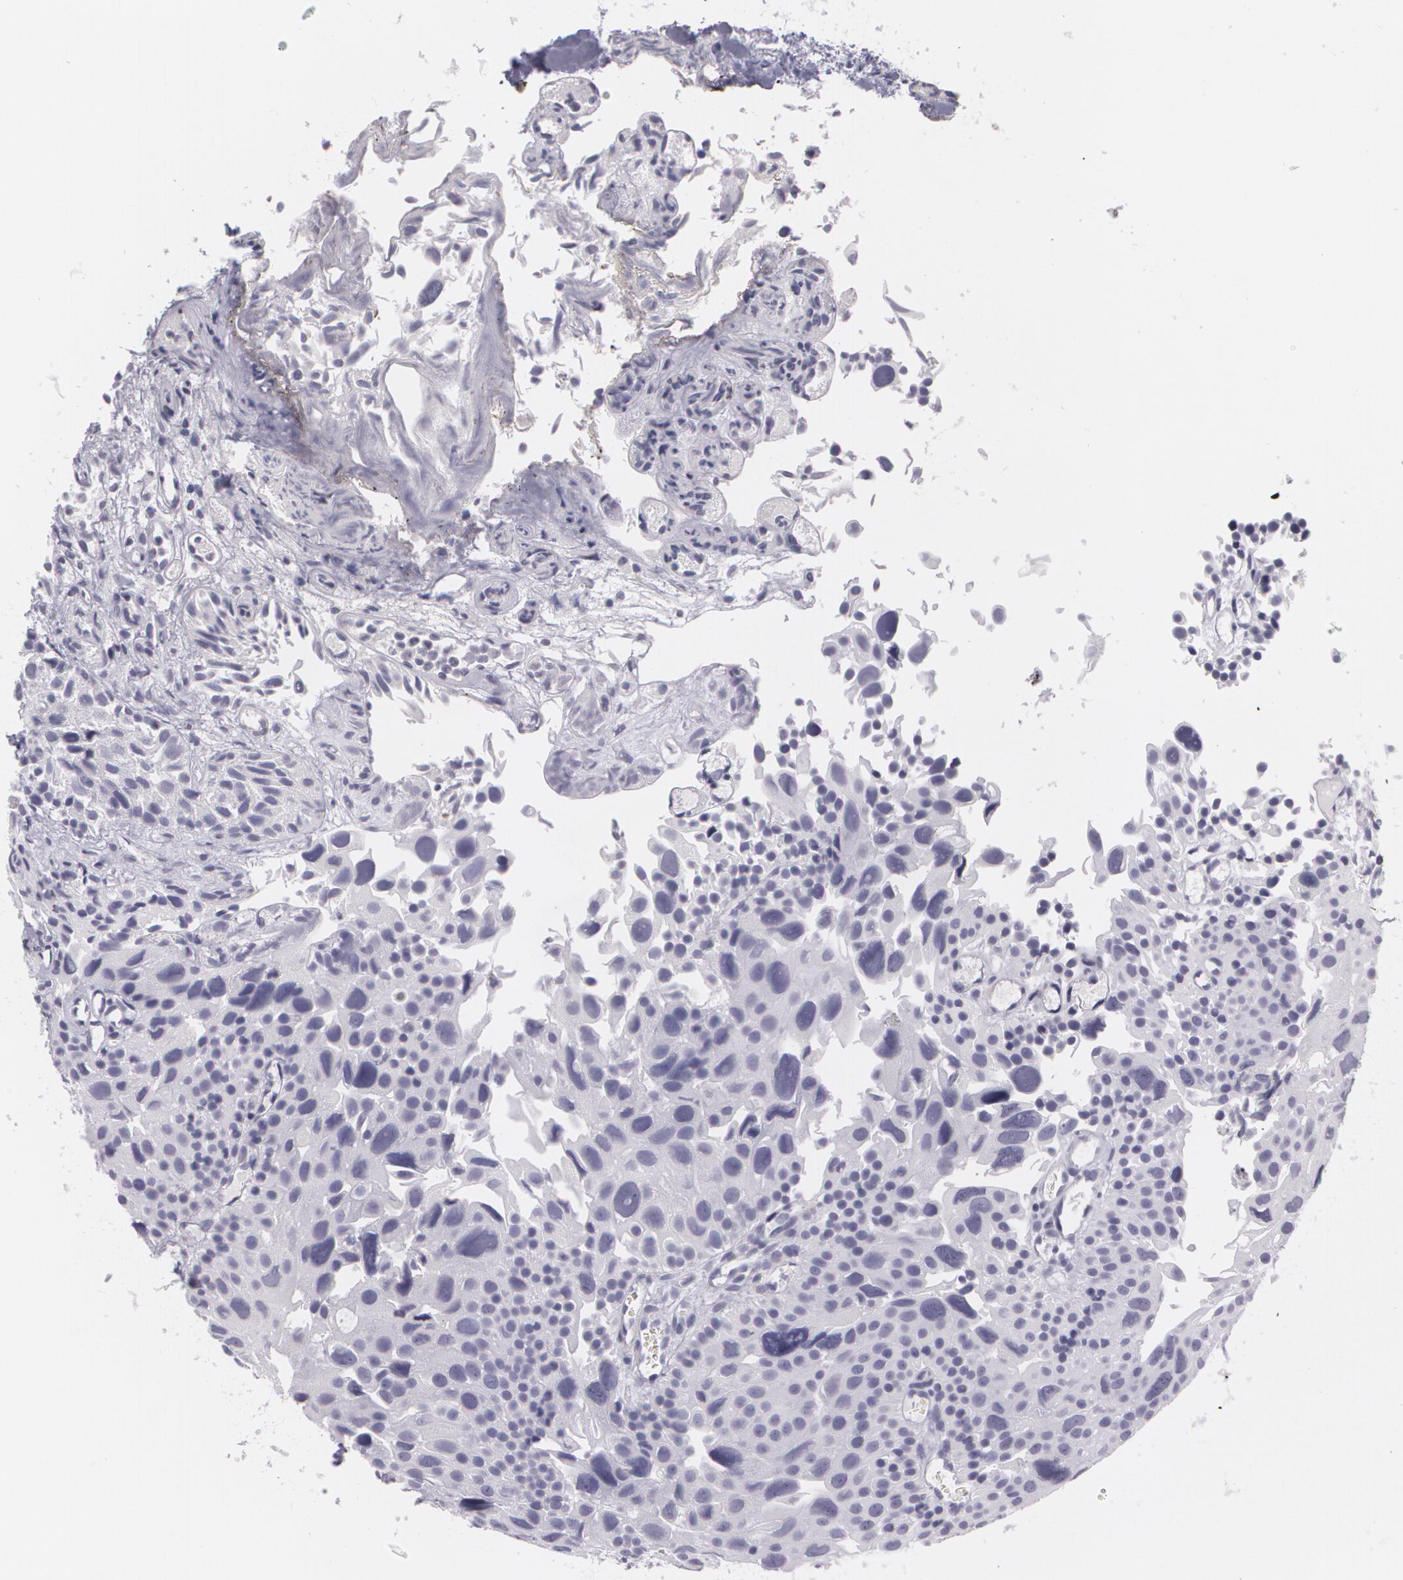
{"staining": {"intensity": "negative", "quantity": "none", "location": "none"}, "tissue": "urothelial cancer", "cell_type": "Tumor cells", "image_type": "cancer", "snomed": [{"axis": "morphology", "description": "Urothelial carcinoma, High grade"}, {"axis": "topography", "description": "Urinary bladder"}], "caption": "A high-resolution image shows immunohistochemistry staining of urothelial cancer, which displays no significant positivity in tumor cells. (Stains: DAB (3,3'-diaminobenzidine) immunohistochemistry (IHC) with hematoxylin counter stain, Microscopy: brightfield microscopy at high magnification).", "gene": "MAP2", "patient": {"sex": "female", "age": 78}}